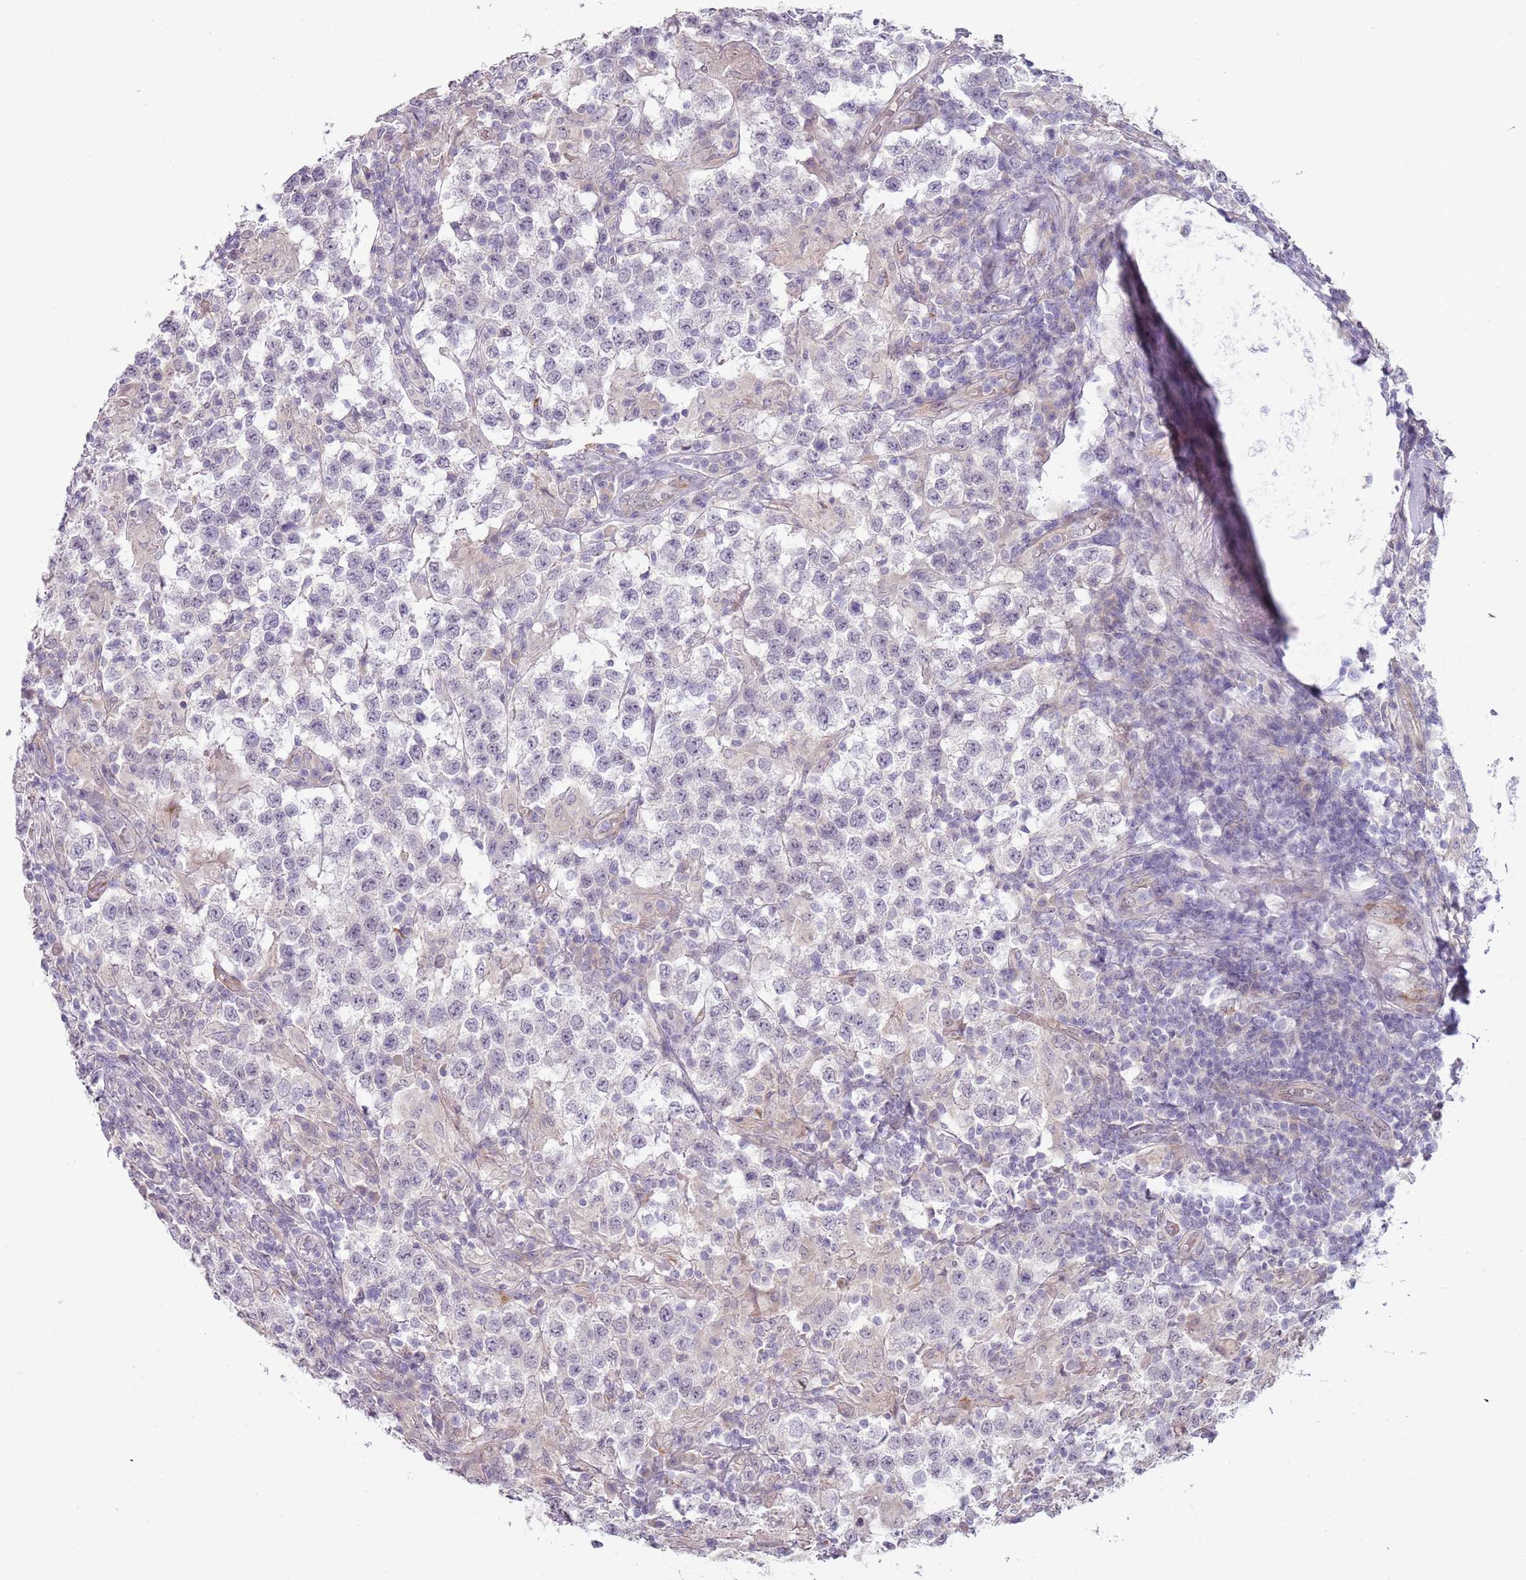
{"staining": {"intensity": "negative", "quantity": "none", "location": "none"}, "tissue": "testis cancer", "cell_type": "Tumor cells", "image_type": "cancer", "snomed": [{"axis": "morphology", "description": "Seminoma, NOS"}, {"axis": "morphology", "description": "Carcinoma, Embryonal, NOS"}, {"axis": "topography", "description": "Testis"}], "caption": "Tumor cells are negative for protein expression in human testis cancer. (Stains: DAB IHC with hematoxylin counter stain, Microscopy: brightfield microscopy at high magnification).", "gene": "NBPF3", "patient": {"sex": "male", "age": 41}}